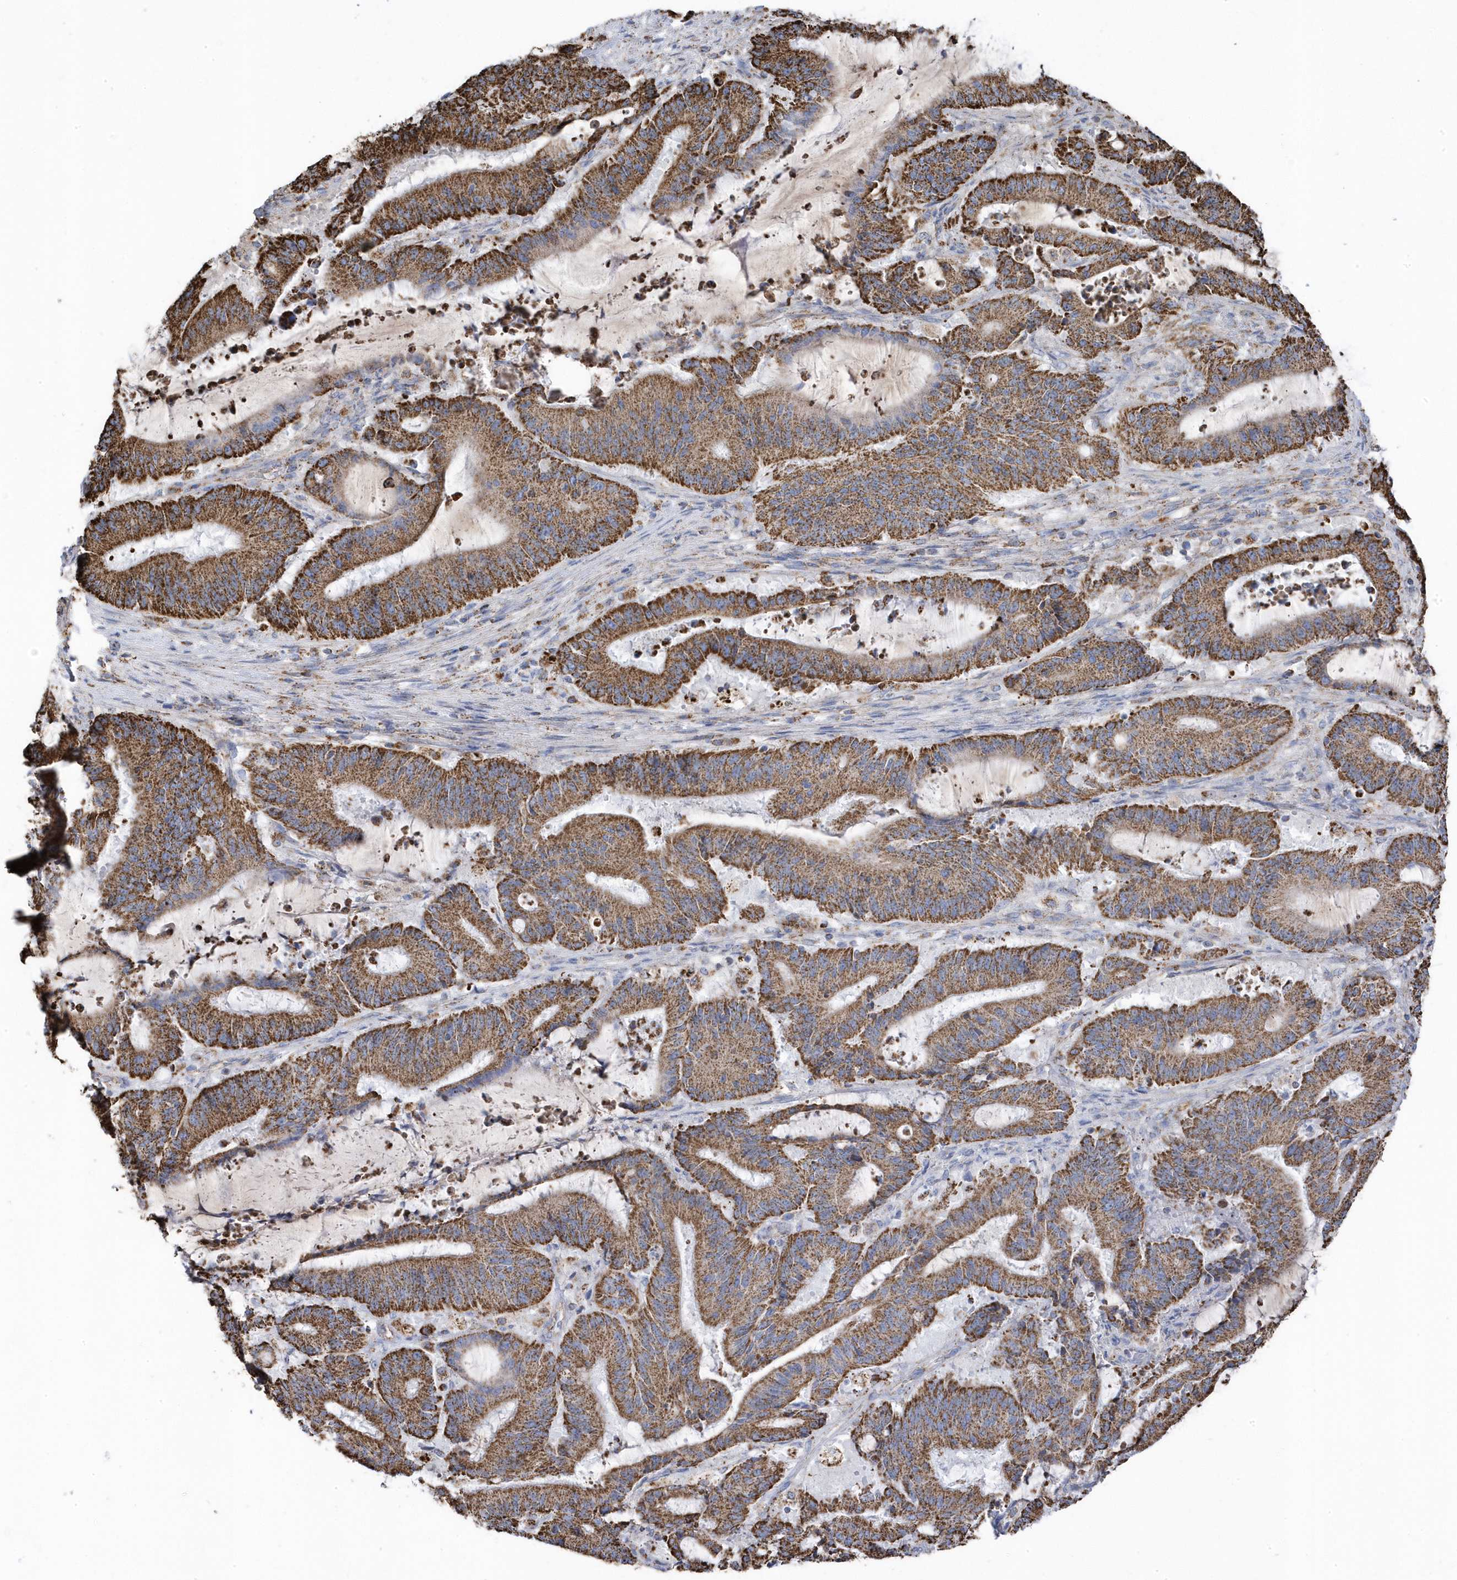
{"staining": {"intensity": "strong", "quantity": ">75%", "location": "cytoplasmic/membranous"}, "tissue": "liver cancer", "cell_type": "Tumor cells", "image_type": "cancer", "snomed": [{"axis": "morphology", "description": "Normal tissue, NOS"}, {"axis": "morphology", "description": "Cholangiocarcinoma"}, {"axis": "topography", "description": "Liver"}, {"axis": "topography", "description": "Peripheral nerve tissue"}], "caption": "Immunohistochemistry (IHC) histopathology image of neoplastic tissue: human liver cancer (cholangiocarcinoma) stained using immunohistochemistry (IHC) demonstrates high levels of strong protein expression localized specifically in the cytoplasmic/membranous of tumor cells, appearing as a cytoplasmic/membranous brown color.", "gene": "GTPBP8", "patient": {"sex": "female", "age": 73}}